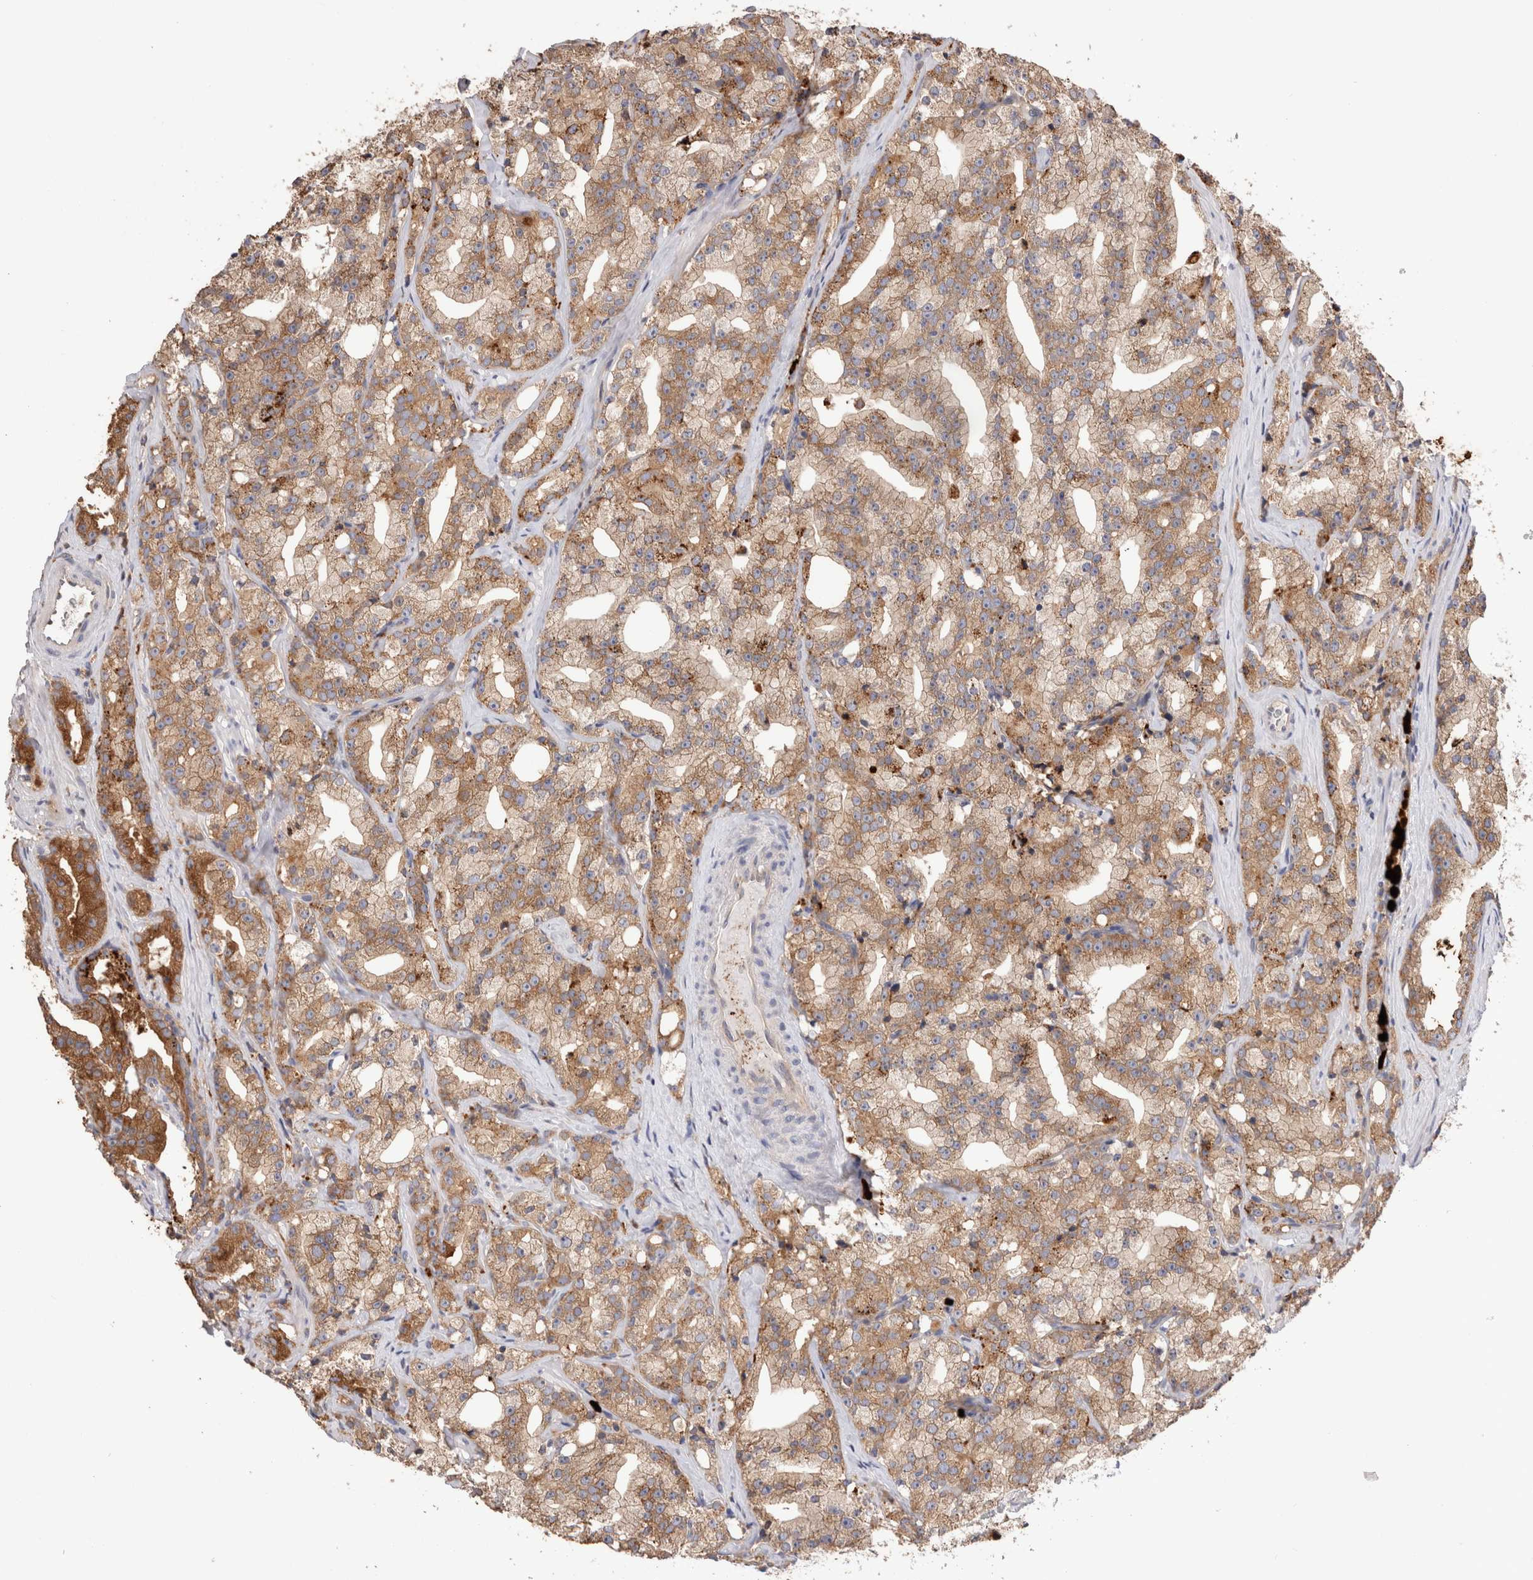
{"staining": {"intensity": "moderate", "quantity": ">75%", "location": "cytoplasmic/membranous"}, "tissue": "prostate cancer", "cell_type": "Tumor cells", "image_type": "cancer", "snomed": [{"axis": "morphology", "description": "Adenocarcinoma, High grade"}, {"axis": "topography", "description": "Prostate"}], "caption": "Moderate cytoplasmic/membranous expression is present in about >75% of tumor cells in prostate cancer.", "gene": "NXT2", "patient": {"sex": "male", "age": 64}}